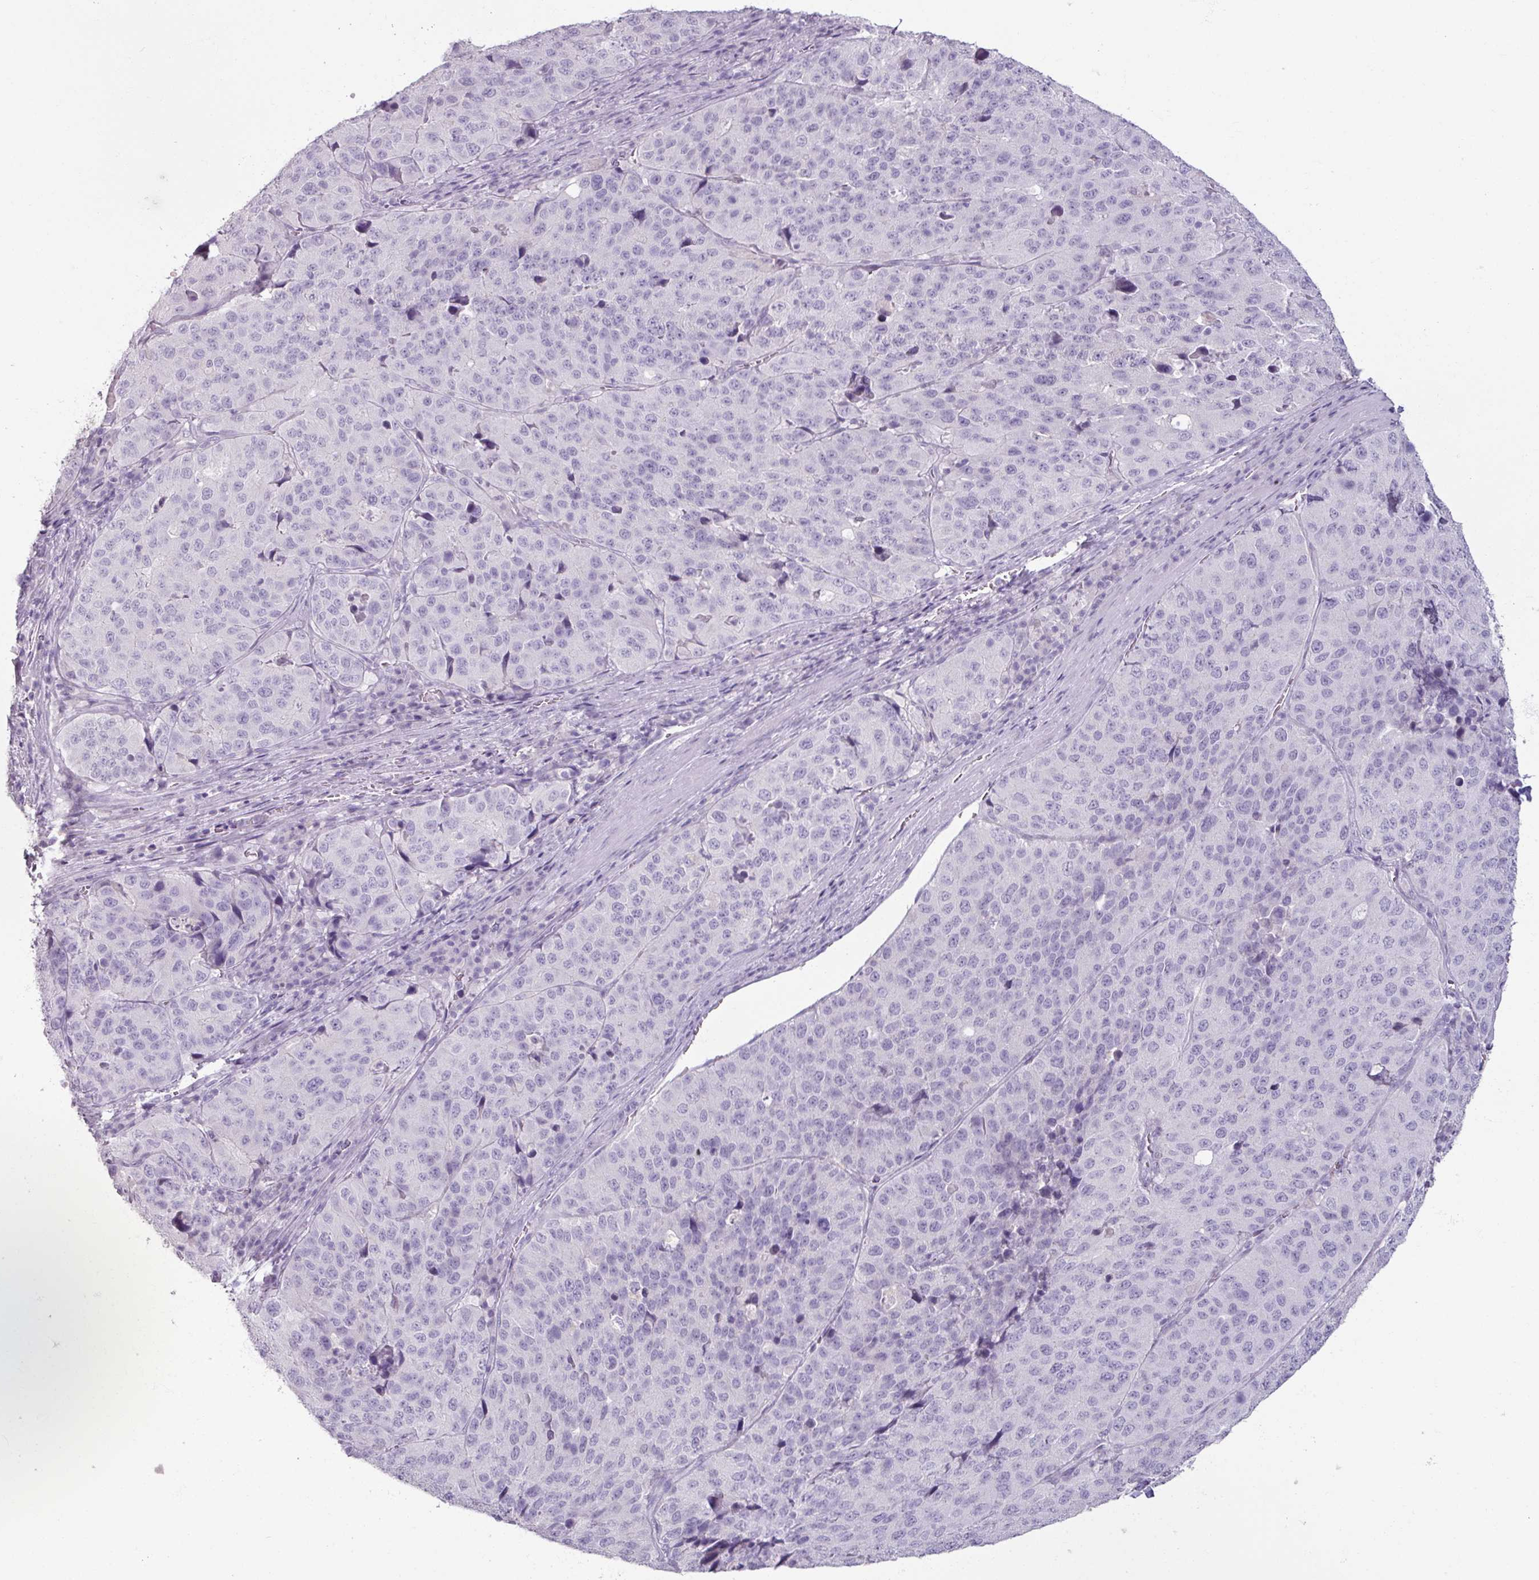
{"staining": {"intensity": "negative", "quantity": "none", "location": "none"}, "tissue": "stomach cancer", "cell_type": "Tumor cells", "image_type": "cancer", "snomed": [{"axis": "morphology", "description": "Adenocarcinoma, NOS"}, {"axis": "topography", "description": "Stomach"}], "caption": "This photomicrograph is of stomach cancer stained with IHC to label a protein in brown with the nuclei are counter-stained blue. There is no expression in tumor cells.", "gene": "SLC27A5", "patient": {"sex": "male", "age": 71}}